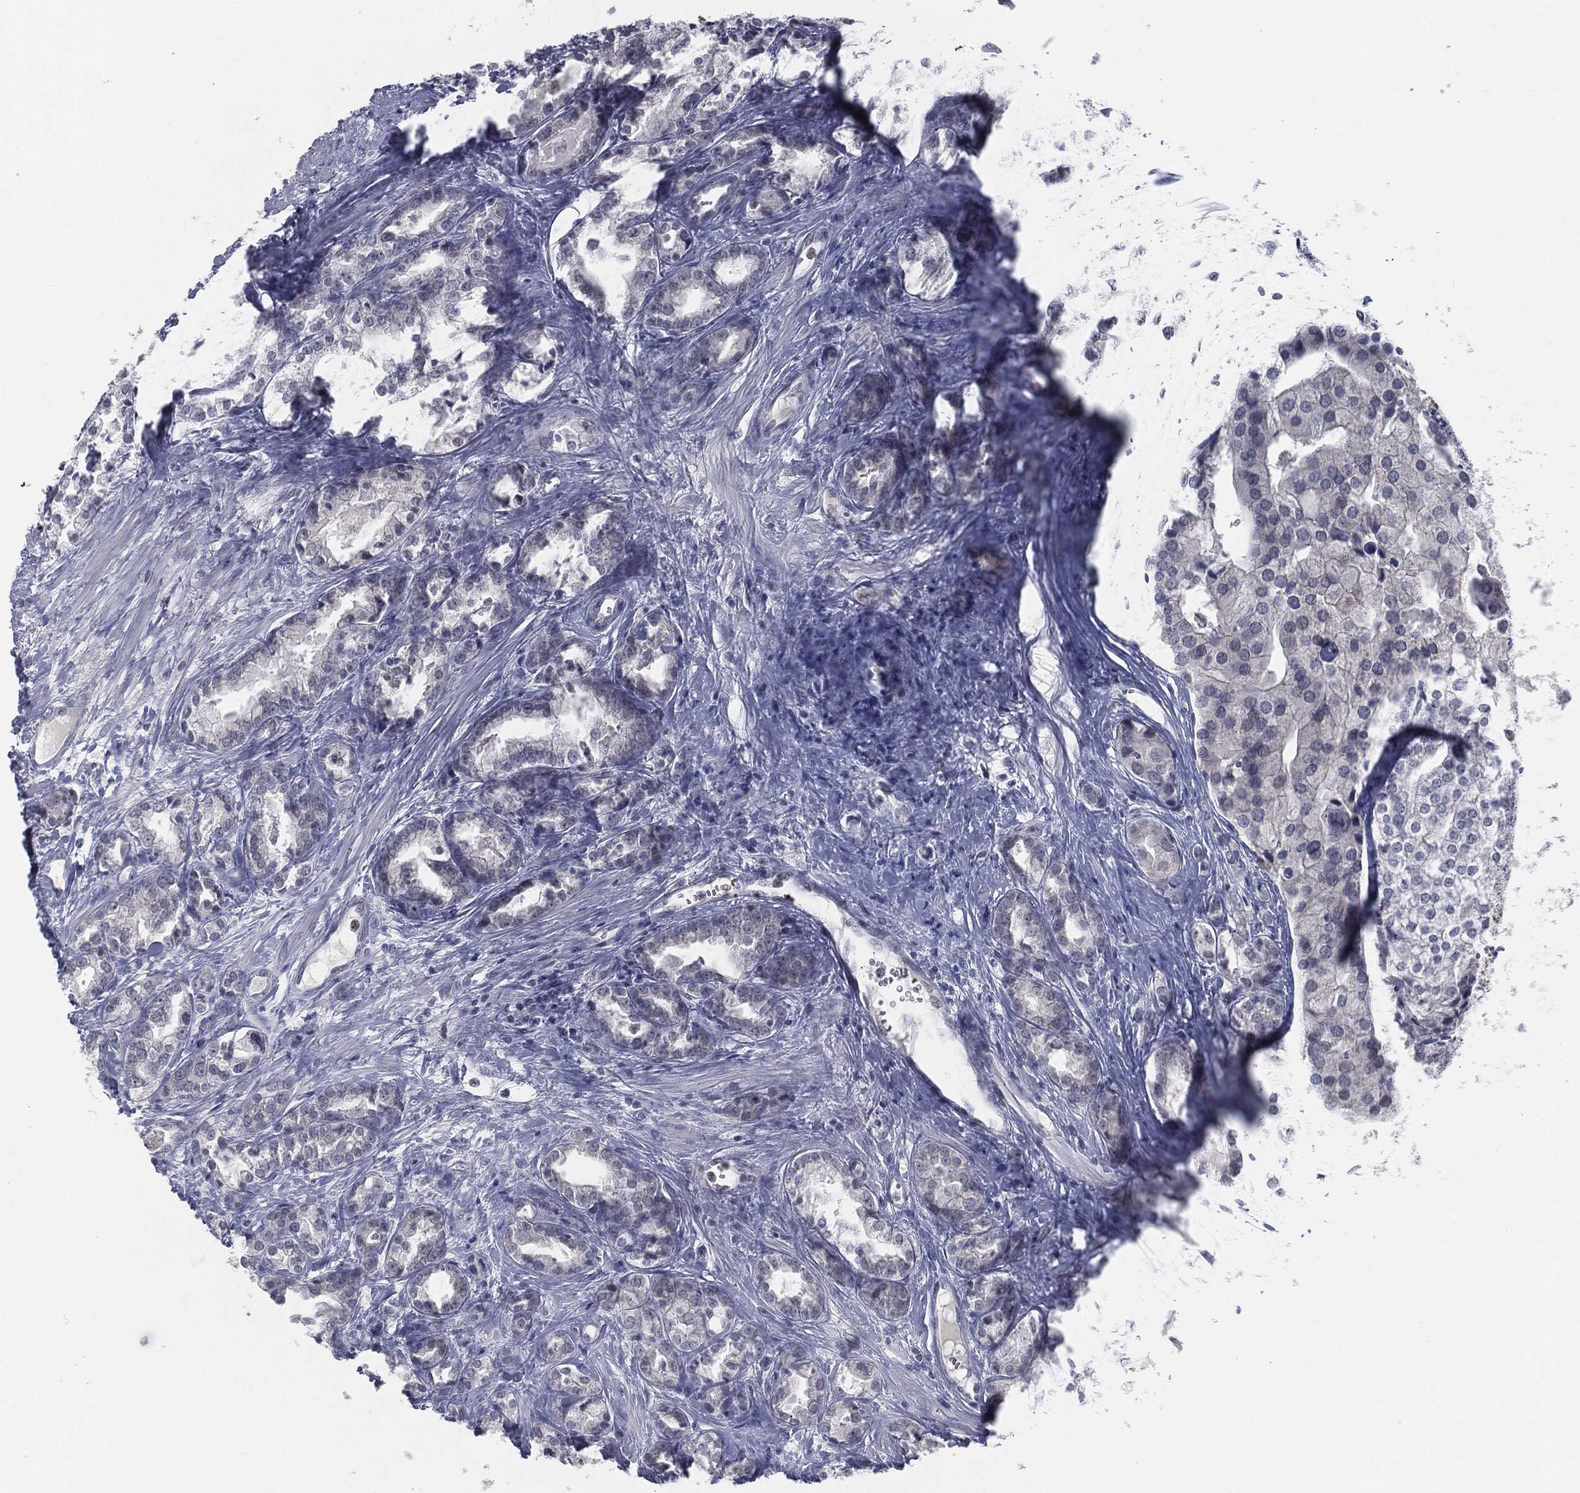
{"staining": {"intensity": "negative", "quantity": "none", "location": "none"}, "tissue": "prostate cancer", "cell_type": "Tumor cells", "image_type": "cancer", "snomed": [{"axis": "morphology", "description": "Adenocarcinoma, NOS"}, {"axis": "topography", "description": "Prostate and seminal vesicle, NOS"}, {"axis": "topography", "description": "Prostate"}], "caption": "Immunohistochemistry photomicrograph of neoplastic tissue: human prostate adenocarcinoma stained with DAB (3,3'-diaminobenzidine) shows no significant protein staining in tumor cells. The staining was performed using DAB (3,3'-diaminobenzidine) to visualize the protein expression in brown, while the nuclei were stained in blue with hematoxylin (Magnification: 20x).", "gene": "PROM1", "patient": {"sex": "male", "age": 62}}